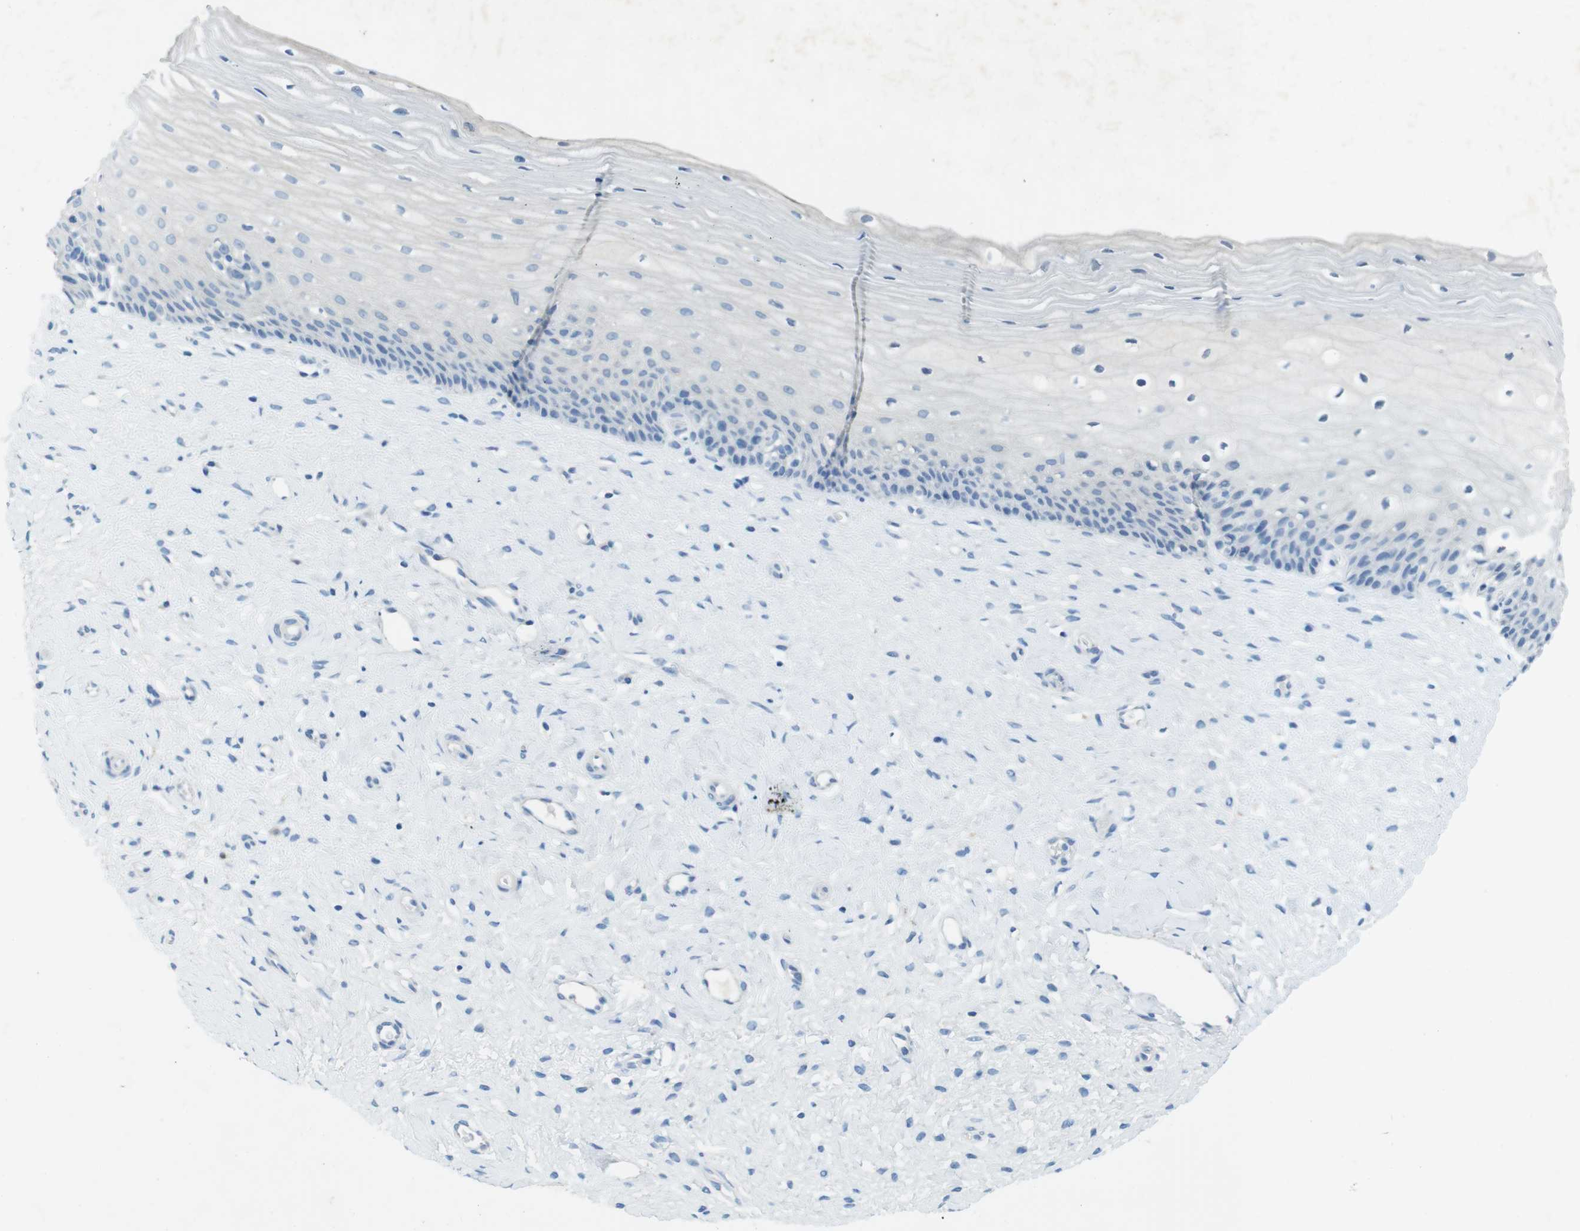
{"staining": {"intensity": "negative", "quantity": "none", "location": "none"}, "tissue": "cervix", "cell_type": "Glandular cells", "image_type": "normal", "snomed": [{"axis": "morphology", "description": "Normal tissue, NOS"}, {"axis": "topography", "description": "Cervix"}], "caption": "This is an IHC micrograph of benign human cervix. There is no positivity in glandular cells.", "gene": "CD320", "patient": {"sex": "female", "age": 39}}